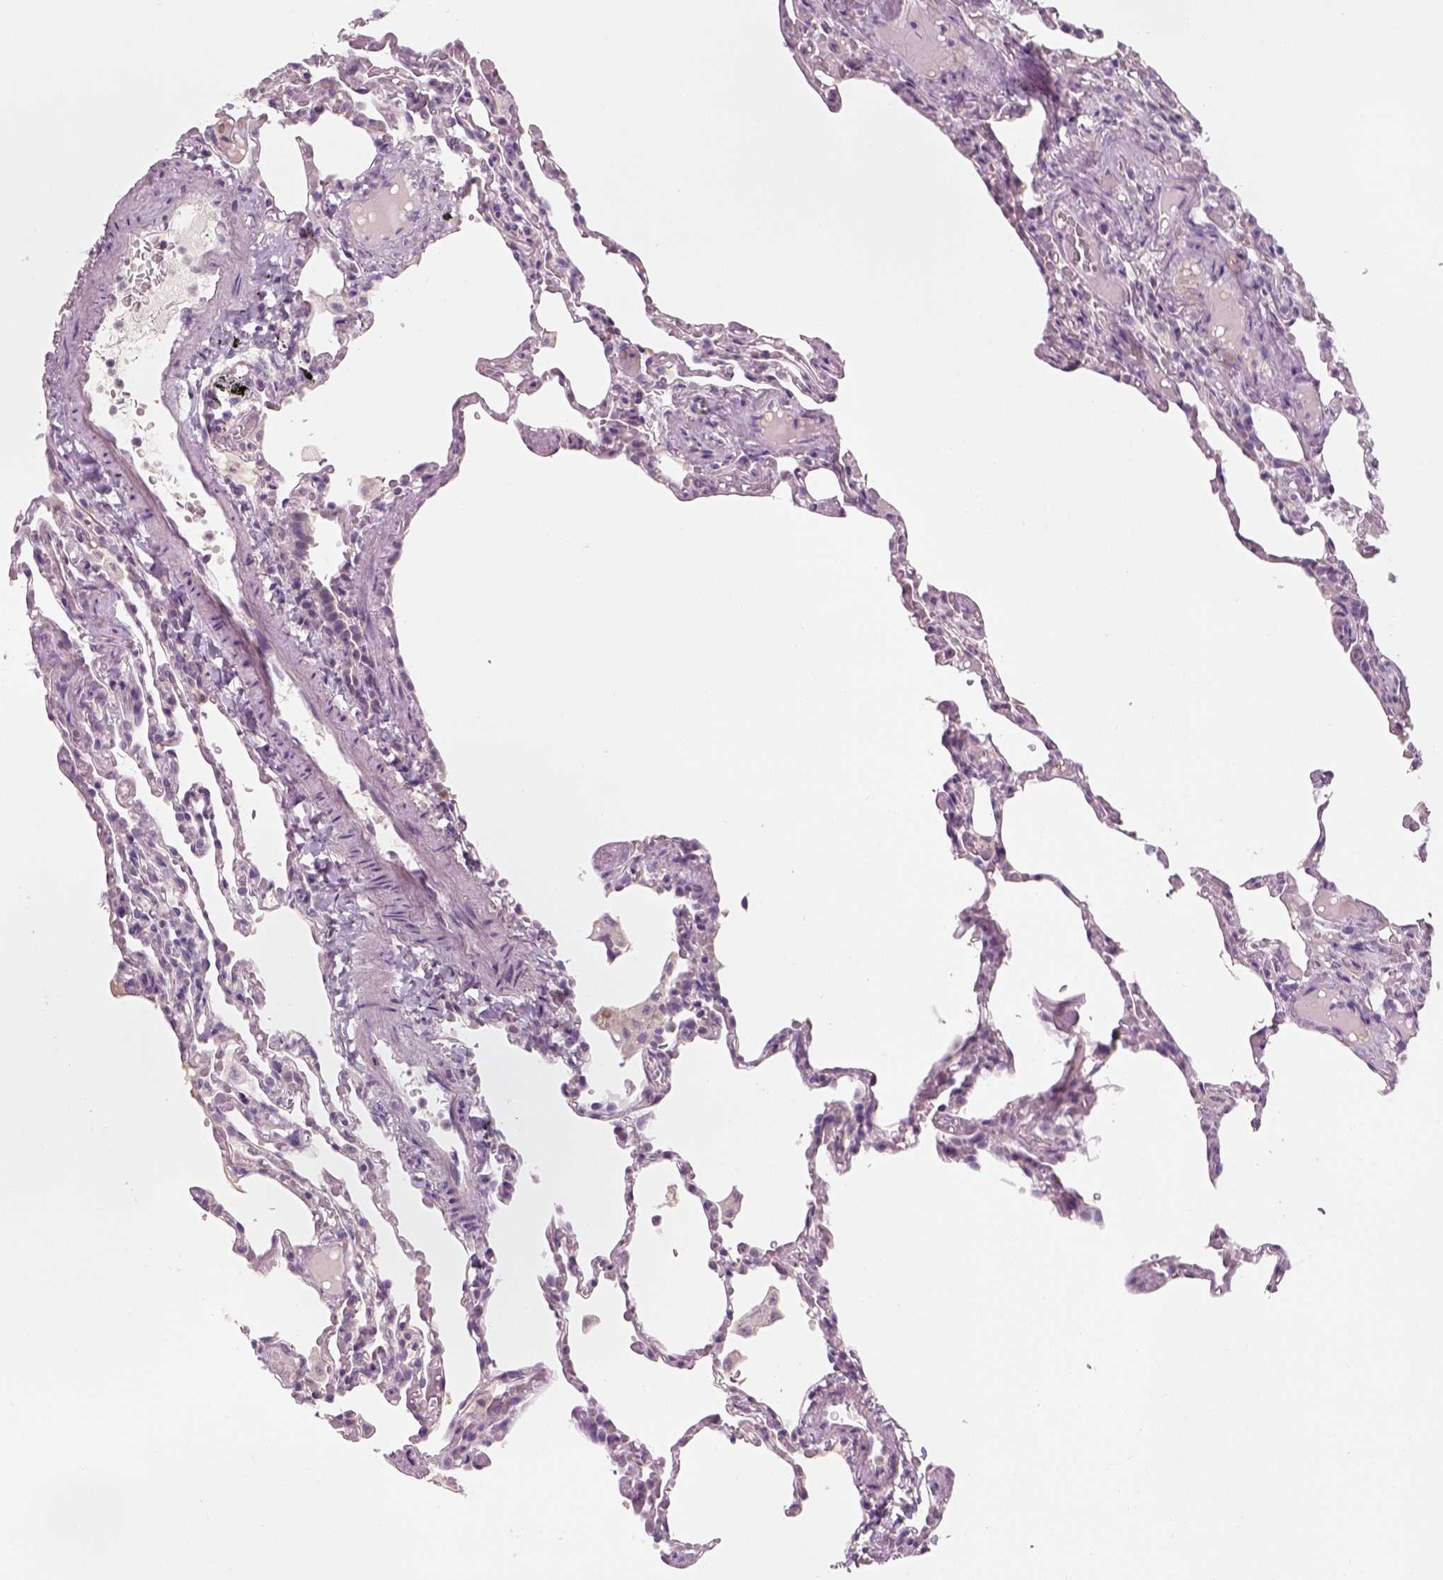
{"staining": {"intensity": "negative", "quantity": "none", "location": "none"}, "tissue": "lung", "cell_type": "Alveolar cells", "image_type": "normal", "snomed": [{"axis": "morphology", "description": "Normal tissue, NOS"}, {"axis": "topography", "description": "Lung"}], "caption": "The immunohistochemistry (IHC) image has no significant expression in alveolar cells of lung. The staining is performed using DAB brown chromogen with nuclei counter-stained in using hematoxylin.", "gene": "TP53", "patient": {"sex": "female", "age": 43}}